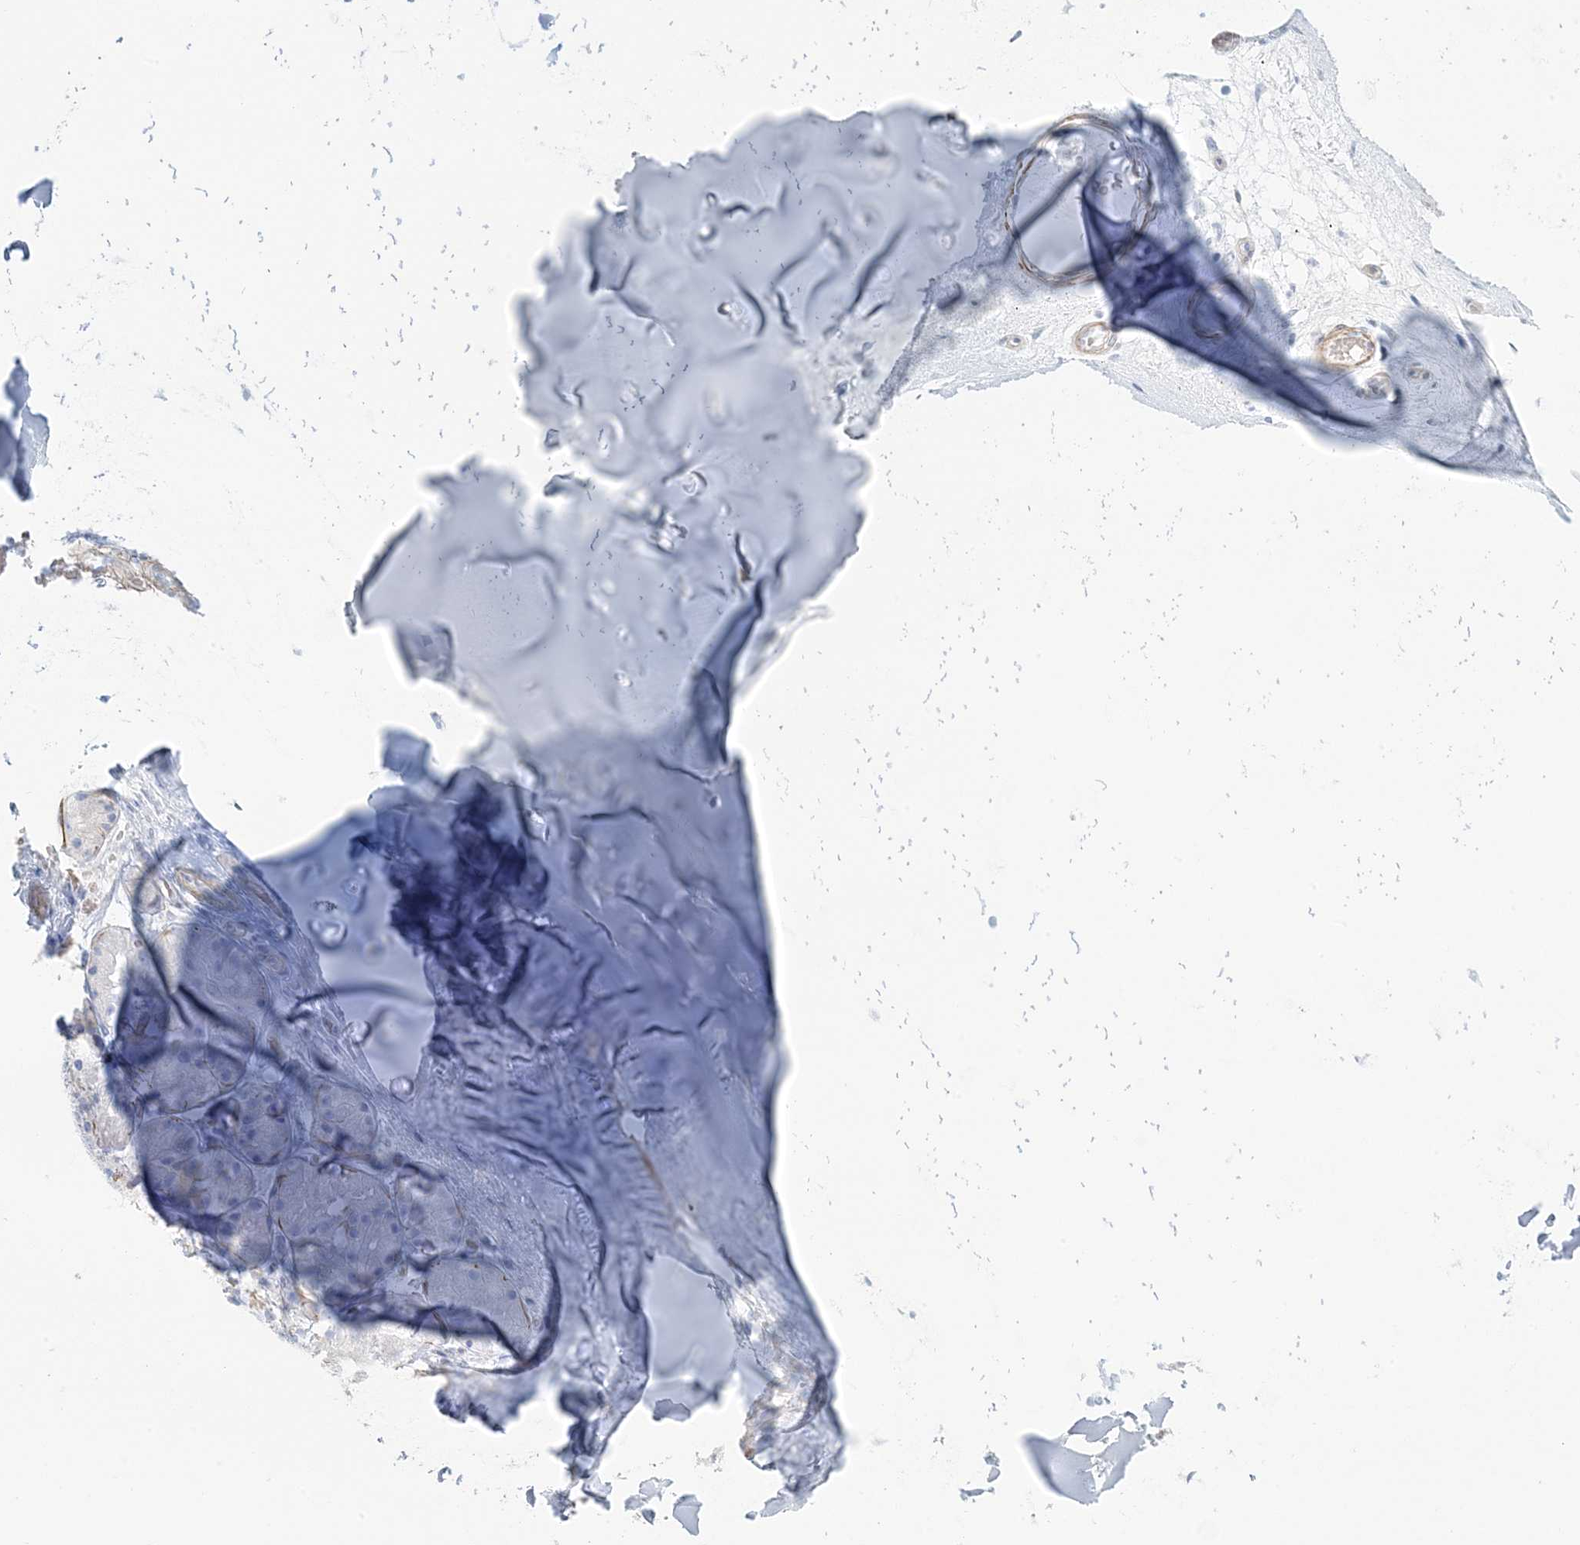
{"staining": {"intensity": "negative", "quantity": "none", "location": "none"}, "tissue": "adipose tissue", "cell_type": "Adipocytes", "image_type": "normal", "snomed": [{"axis": "morphology", "description": "Normal tissue, NOS"}, {"axis": "morphology", "description": "Basal cell carcinoma"}, {"axis": "topography", "description": "Cartilage tissue"}, {"axis": "topography", "description": "Nasopharynx"}, {"axis": "topography", "description": "Oral tissue"}], "caption": "This is an immunohistochemistry histopathology image of normal human adipose tissue. There is no positivity in adipocytes.", "gene": "AGXT", "patient": {"sex": "female", "age": 77}}